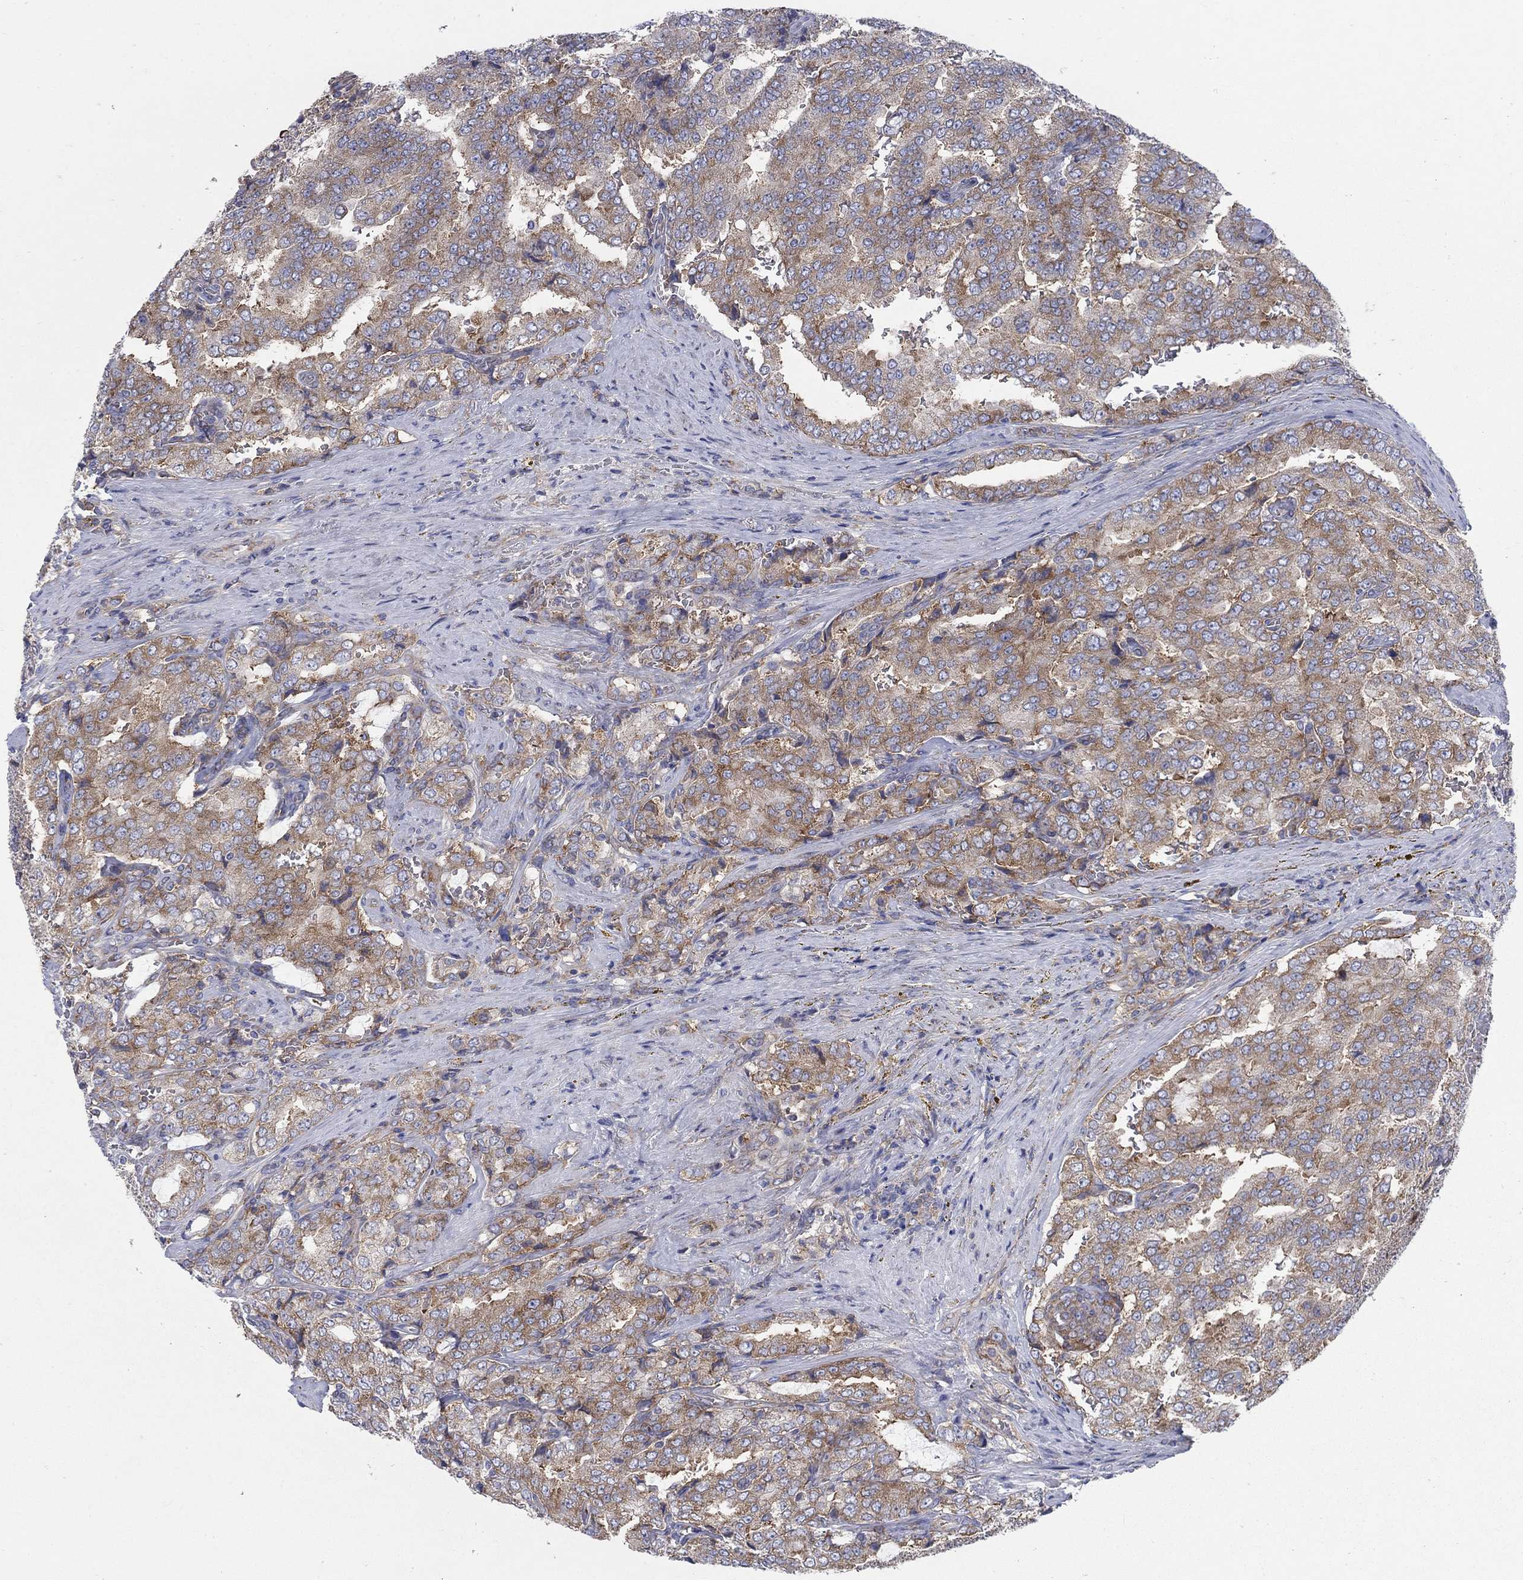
{"staining": {"intensity": "moderate", "quantity": "25%-75%", "location": "cytoplasmic/membranous"}, "tissue": "prostate cancer", "cell_type": "Tumor cells", "image_type": "cancer", "snomed": [{"axis": "morphology", "description": "Adenocarcinoma, NOS"}, {"axis": "topography", "description": "Prostate"}], "caption": "Immunohistochemical staining of prostate adenocarcinoma displays medium levels of moderate cytoplasmic/membranous protein staining in approximately 25%-75% of tumor cells. (DAB IHC with brightfield microscopy, high magnification).", "gene": "TMEM59", "patient": {"sex": "male", "age": 65}}